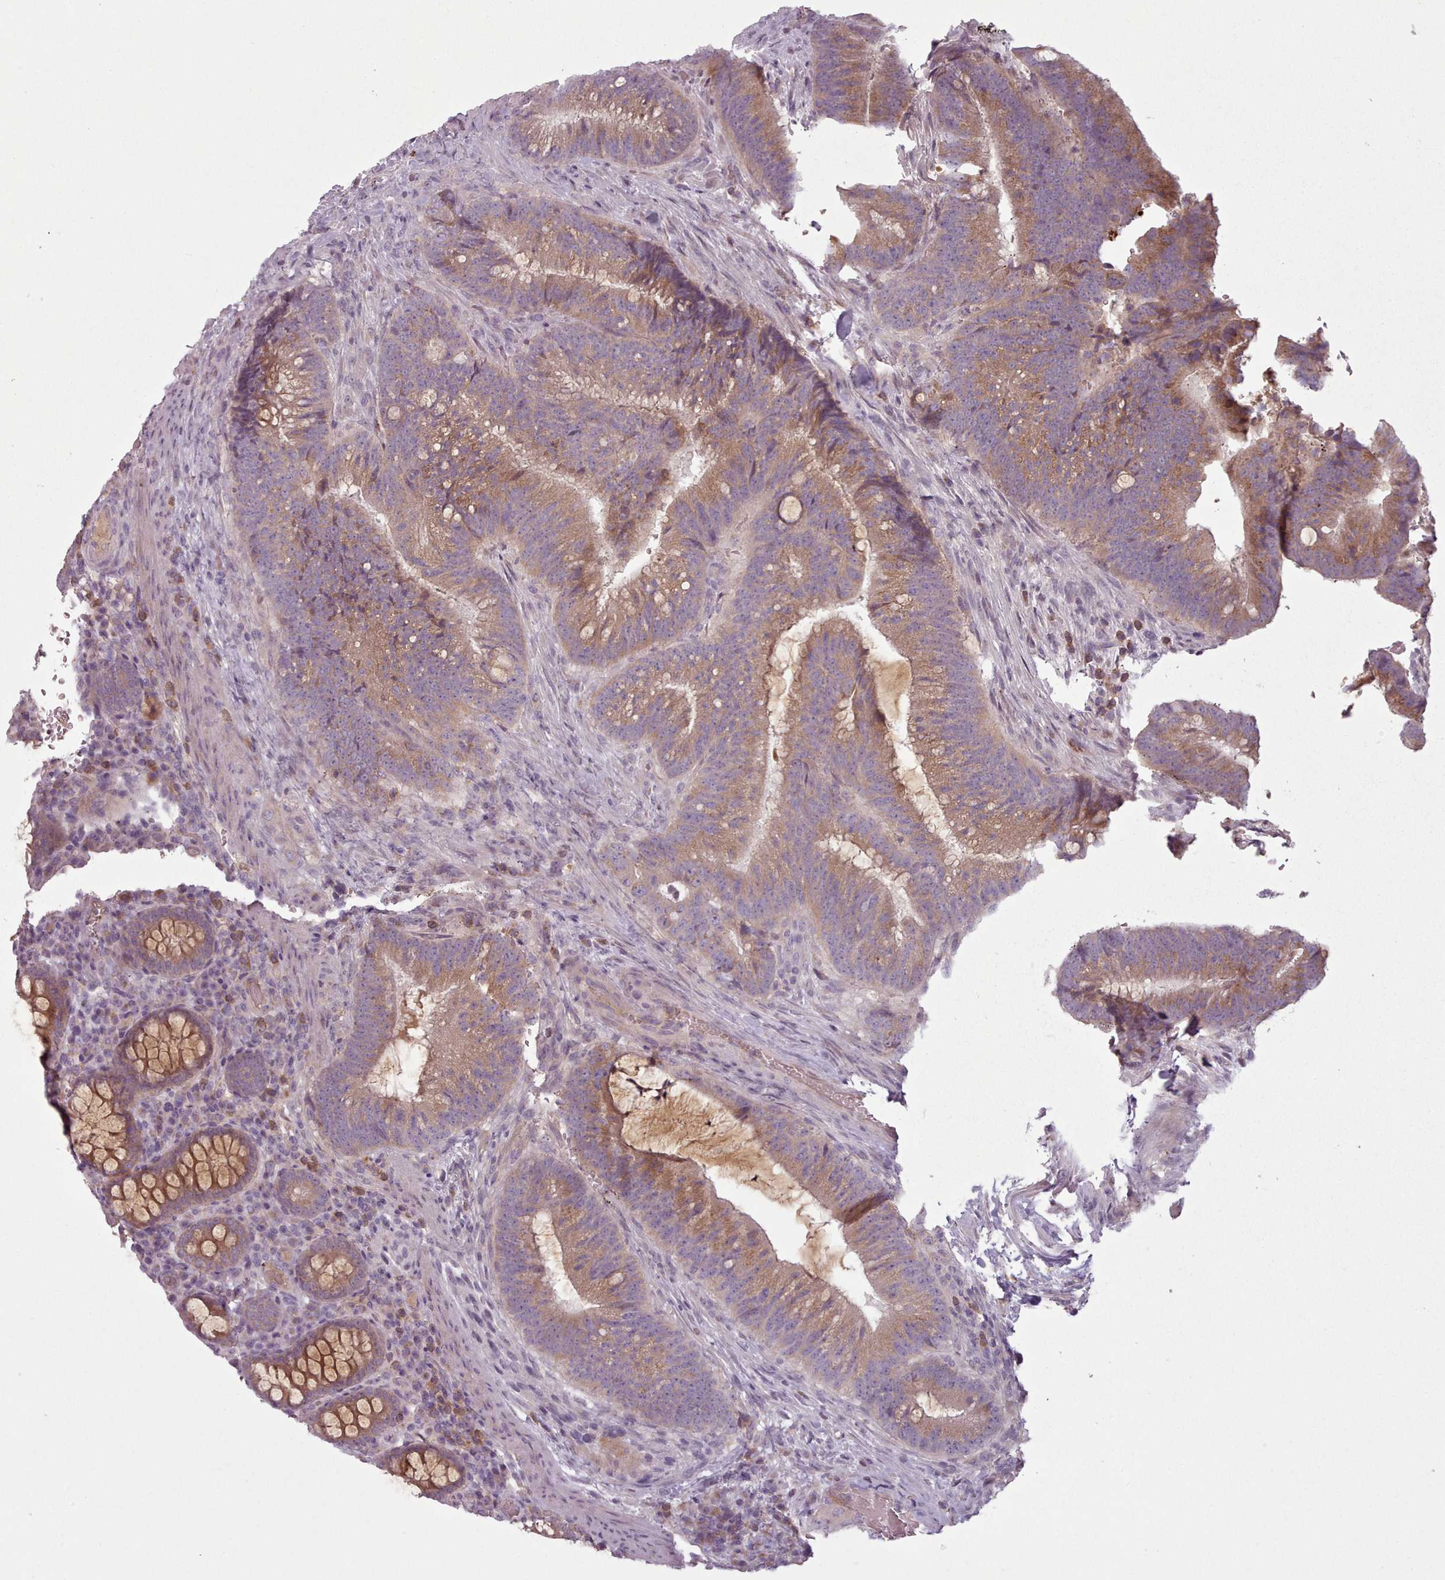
{"staining": {"intensity": "moderate", "quantity": ">75%", "location": "cytoplasmic/membranous"}, "tissue": "colorectal cancer", "cell_type": "Tumor cells", "image_type": "cancer", "snomed": [{"axis": "morphology", "description": "Adenocarcinoma, NOS"}, {"axis": "topography", "description": "Colon"}], "caption": "Human adenocarcinoma (colorectal) stained for a protein (brown) displays moderate cytoplasmic/membranous positive staining in about >75% of tumor cells.", "gene": "LAPTM5", "patient": {"sex": "female", "age": 43}}